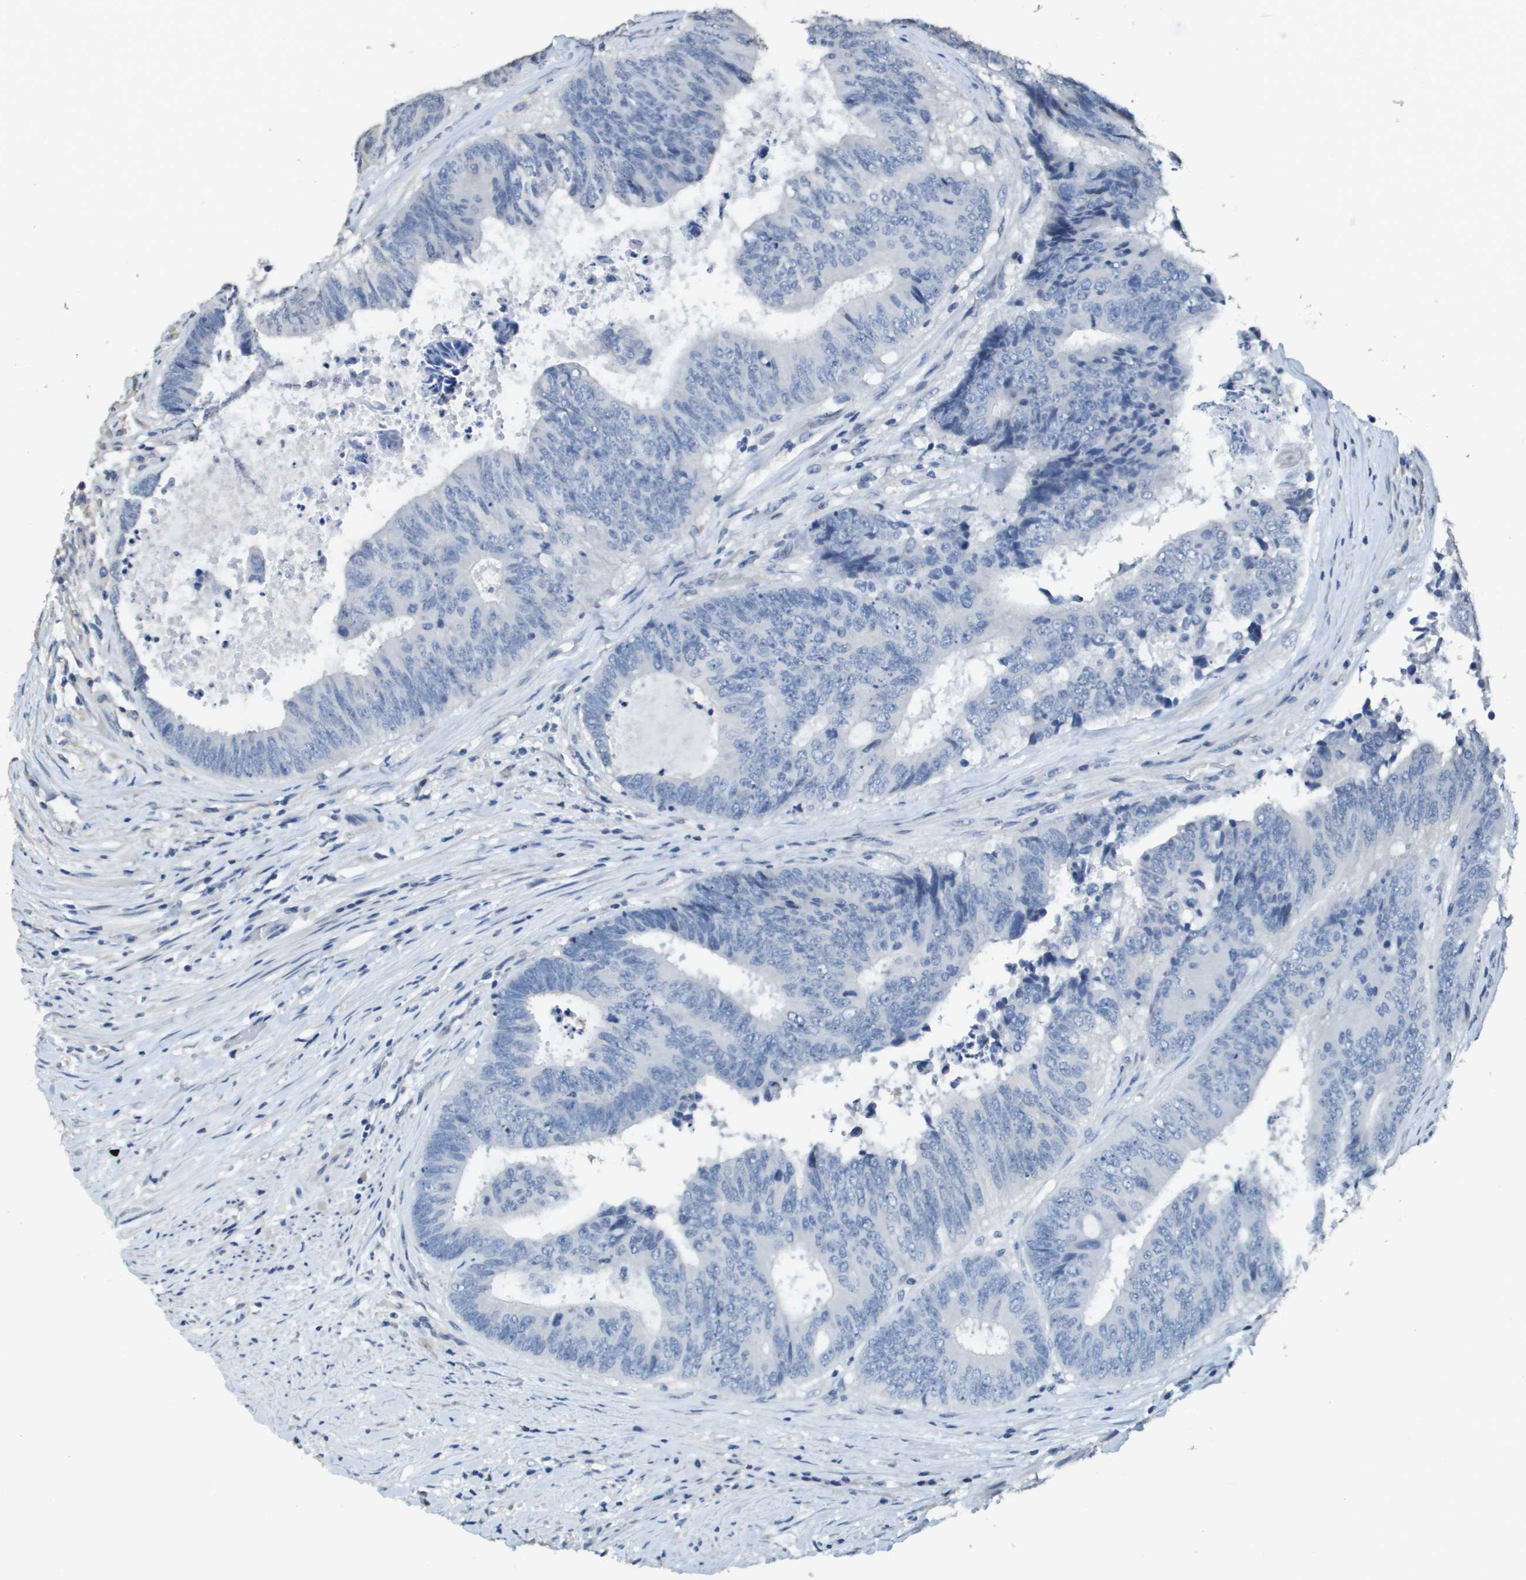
{"staining": {"intensity": "negative", "quantity": "none", "location": "none"}, "tissue": "colorectal cancer", "cell_type": "Tumor cells", "image_type": "cancer", "snomed": [{"axis": "morphology", "description": "Adenocarcinoma, NOS"}, {"axis": "topography", "description": "Rectum"}], "caption": "Colorectal cancer was stained to show a protein in brown. There is no significant expression in tumor cells.", "gene": "MT3", "patient": {"sex": "male", "age": 72}}